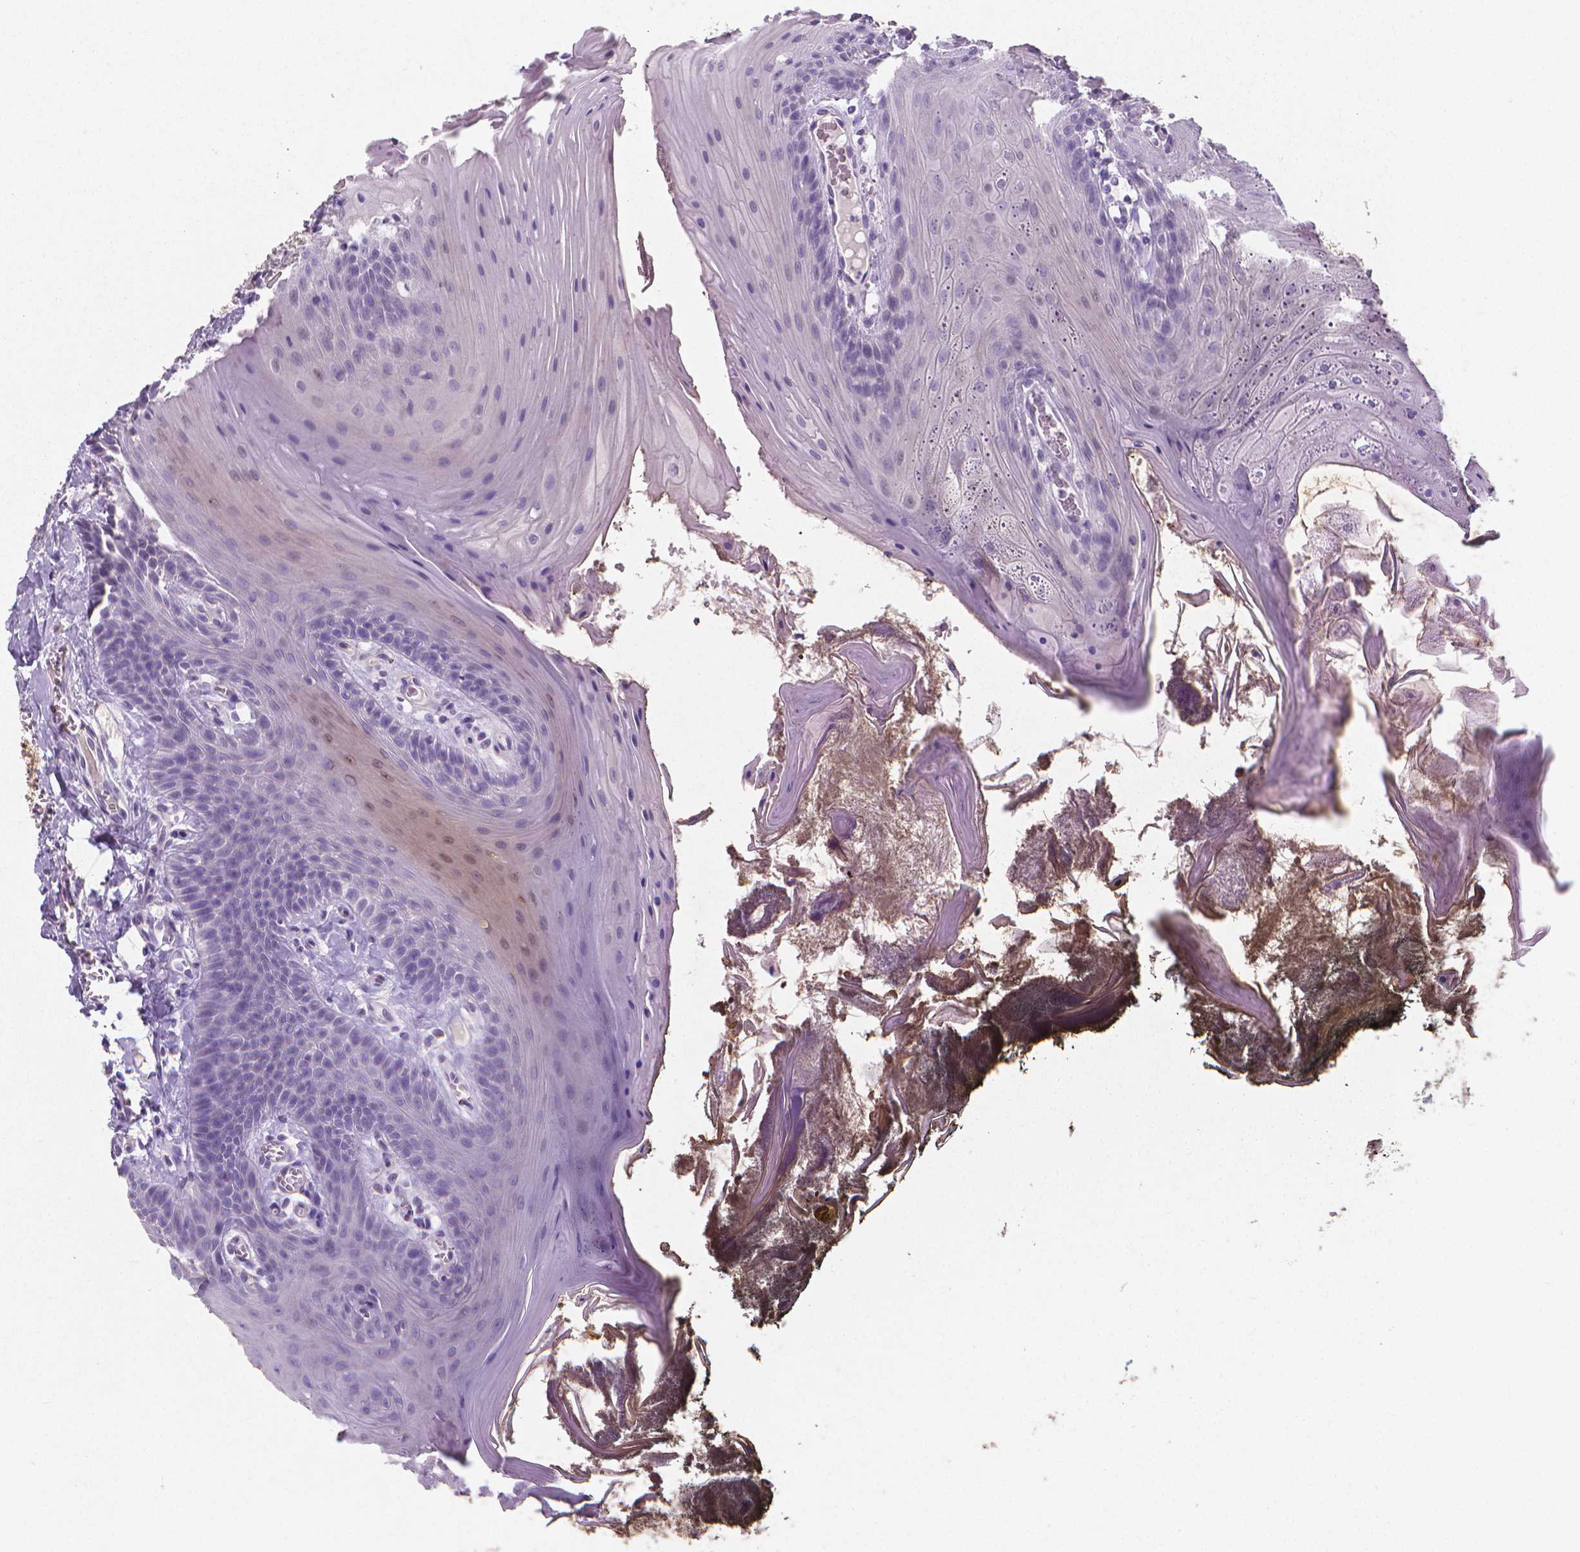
{"staining": {"intensity": "negative", "quantity": "none", "location": "none"}, "tissue": "oral mucosa", "cell_type": "Squamous epithelial cells", "image_type": "normal", "snomed": [{"axis": "morphology", "description": "Normal tissue, NOS"}, {"axis": "topography", "description": "Oral tissue"}], "caption": "Immunohistochemical staining of unremarkable oral mucosa exhibits no significant positivity in squamous epithelial cells. (Brightfield microscopy of DAB IHC at high magnification).", "gene": "XPNPEP2", "patient": {"sex": "male", "age": 9}}